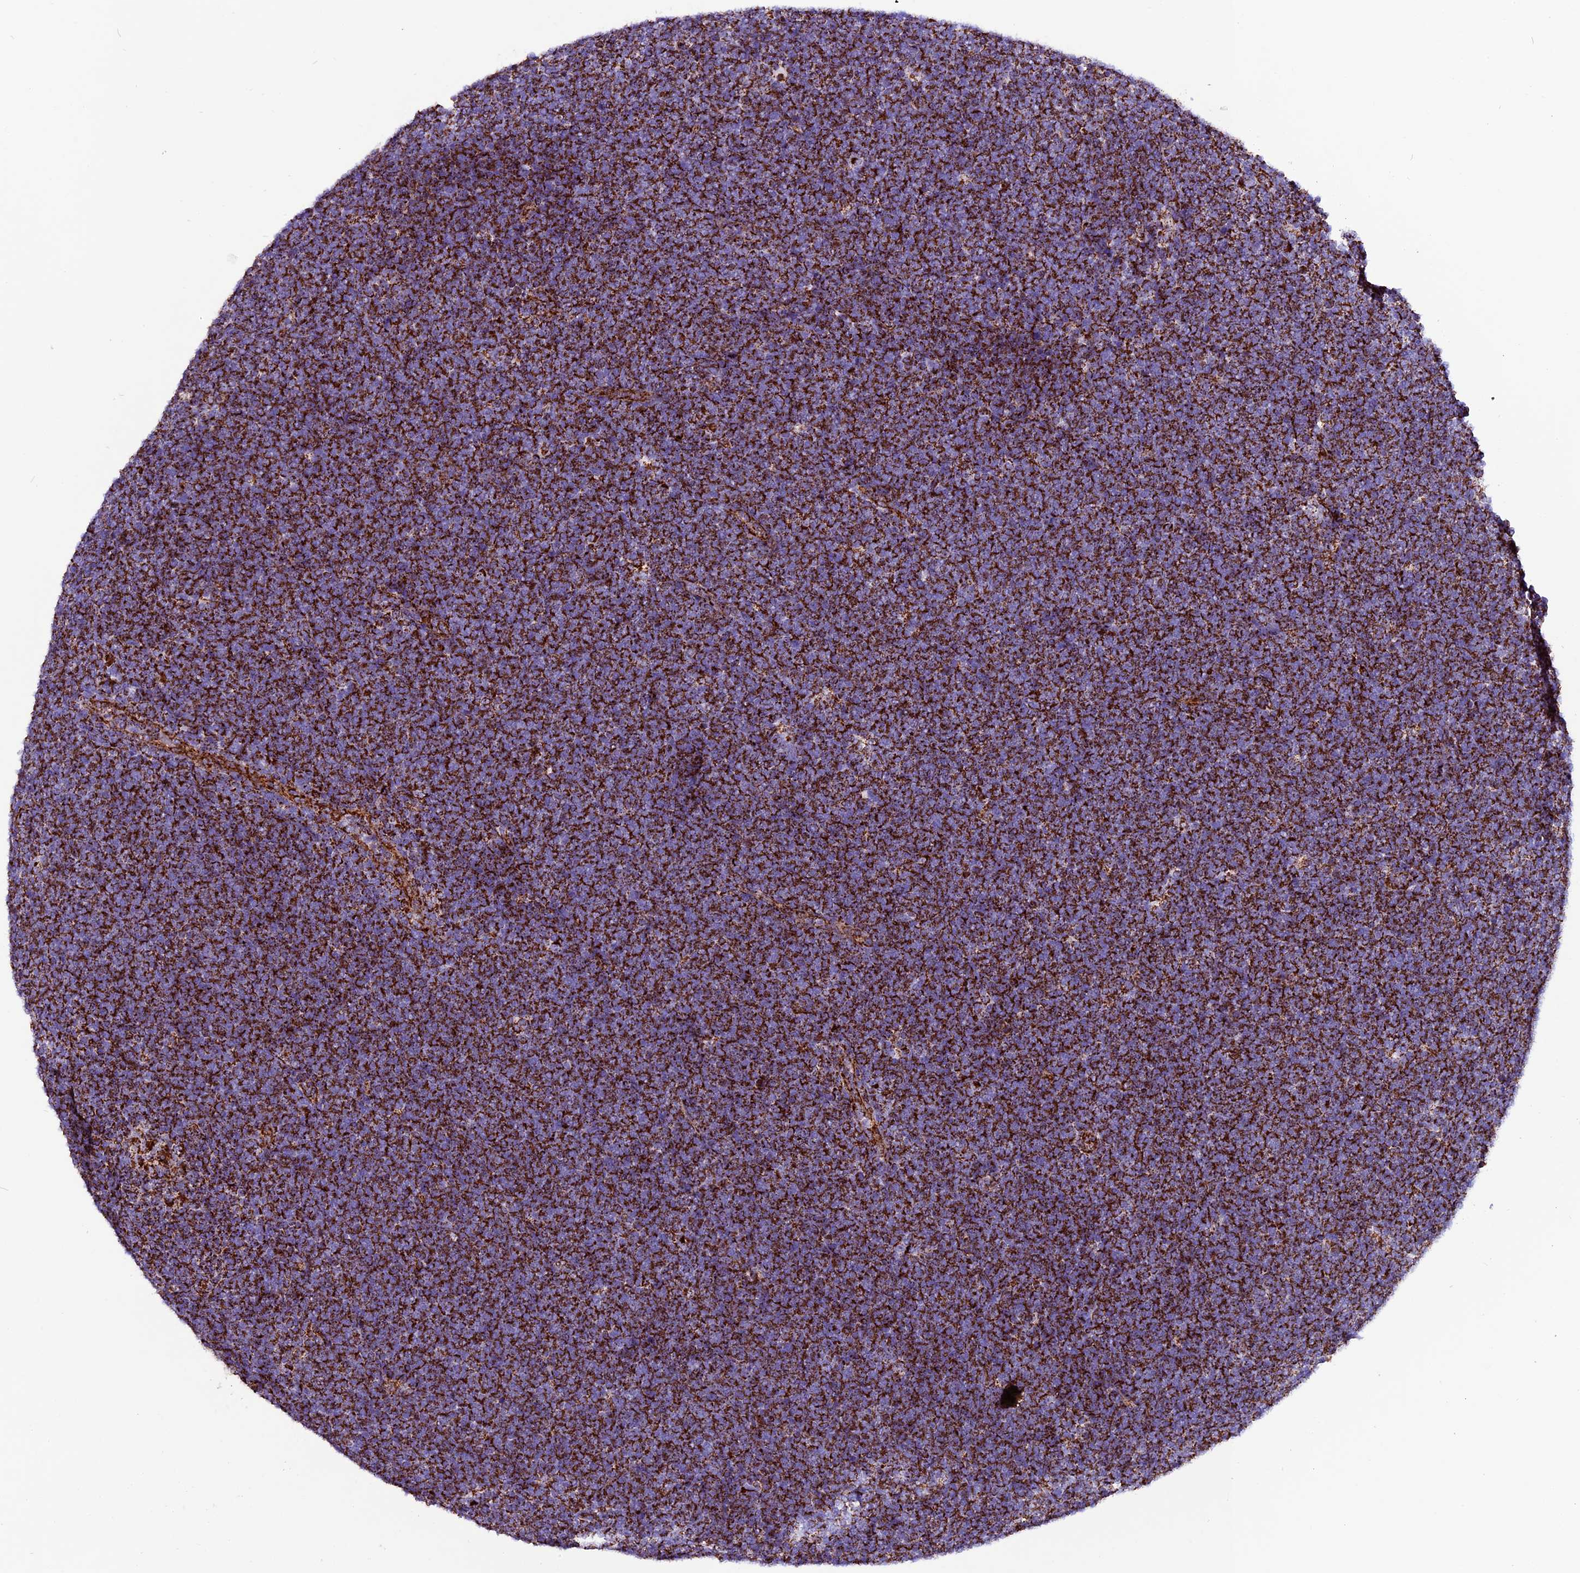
{"staining": {"intensity": "strong", "quantity": ">75%", "location": "cytoplasmic/membranous"}, "tissue": "lymphoma", "cell_type": "Tumor cells", "image_type": "cancer", "snomed": [{"axis": "morphology", "description": "Malignant lymphoma, non-Hodgkin's type, High grade"}, {"axis": "topography", "description": "Lymph node"}], "caption": "Malignant lymphoma, non-Hodgkin's type (high-grade) was stained to show a protein in brown. There is high levels of strong cytoplasmic/membranous expression in approximately >75% of tumor cells.", "gene": "CX3CL1", "patient": {"sex": "male", "age": 13}}